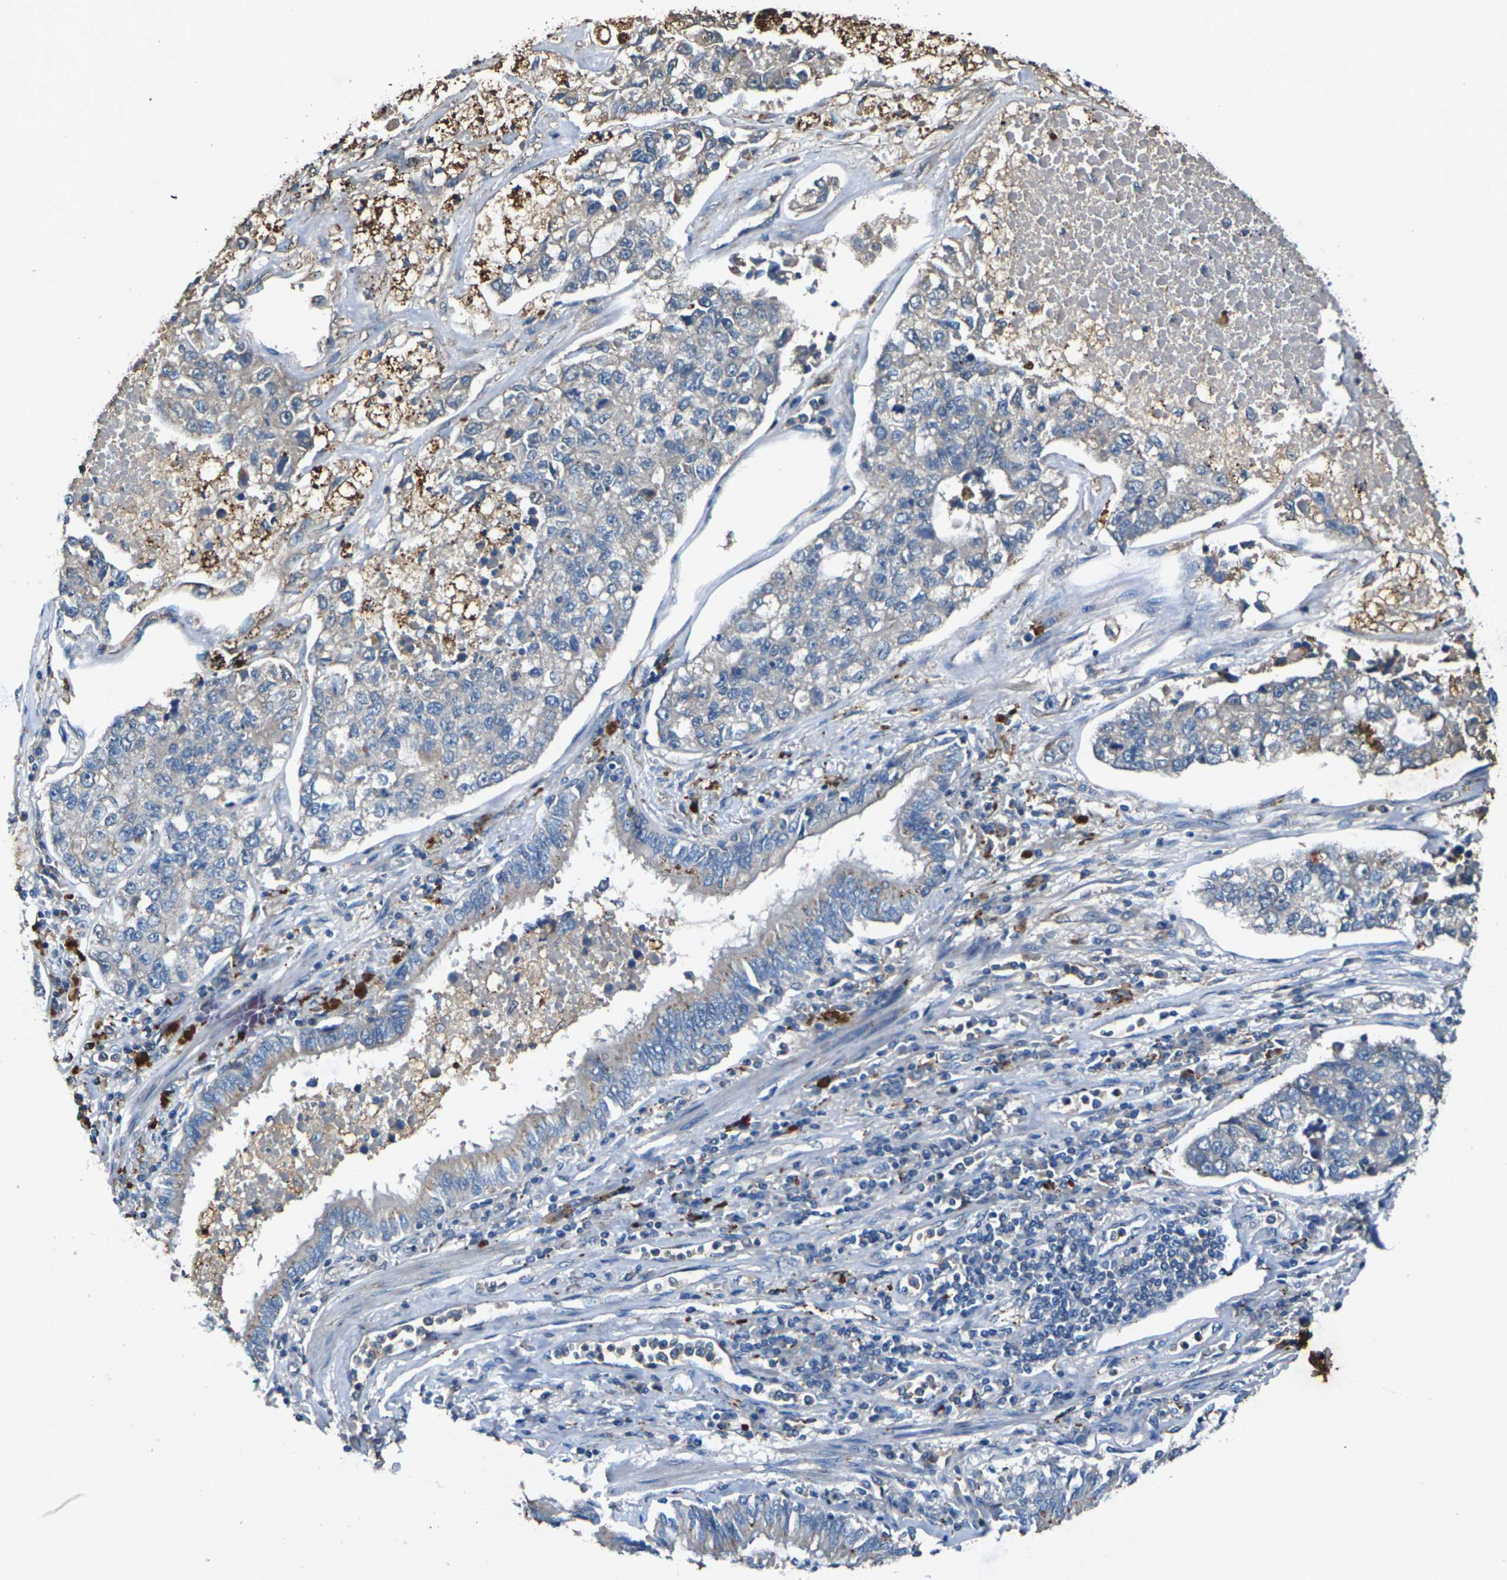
{"staining": {"intensity": "negative", "quantity": "none", "location": "none"}, "tissue": "lung cancer", "cell_type": "Tumor cells", "image_type": "cancer", "snomed": [{"axis": "morphology", "description": "Adenocarcinoma, NOS"}, {"axis": "topography", "description": "Lung"}], "caption": "Adenocarcinoma (lung) stained for a protein using immunohistochemistry reveals no positivity tumor cells.", "gene": "SIGLEC14", "patient": {"sex": "male", "age": 49}}